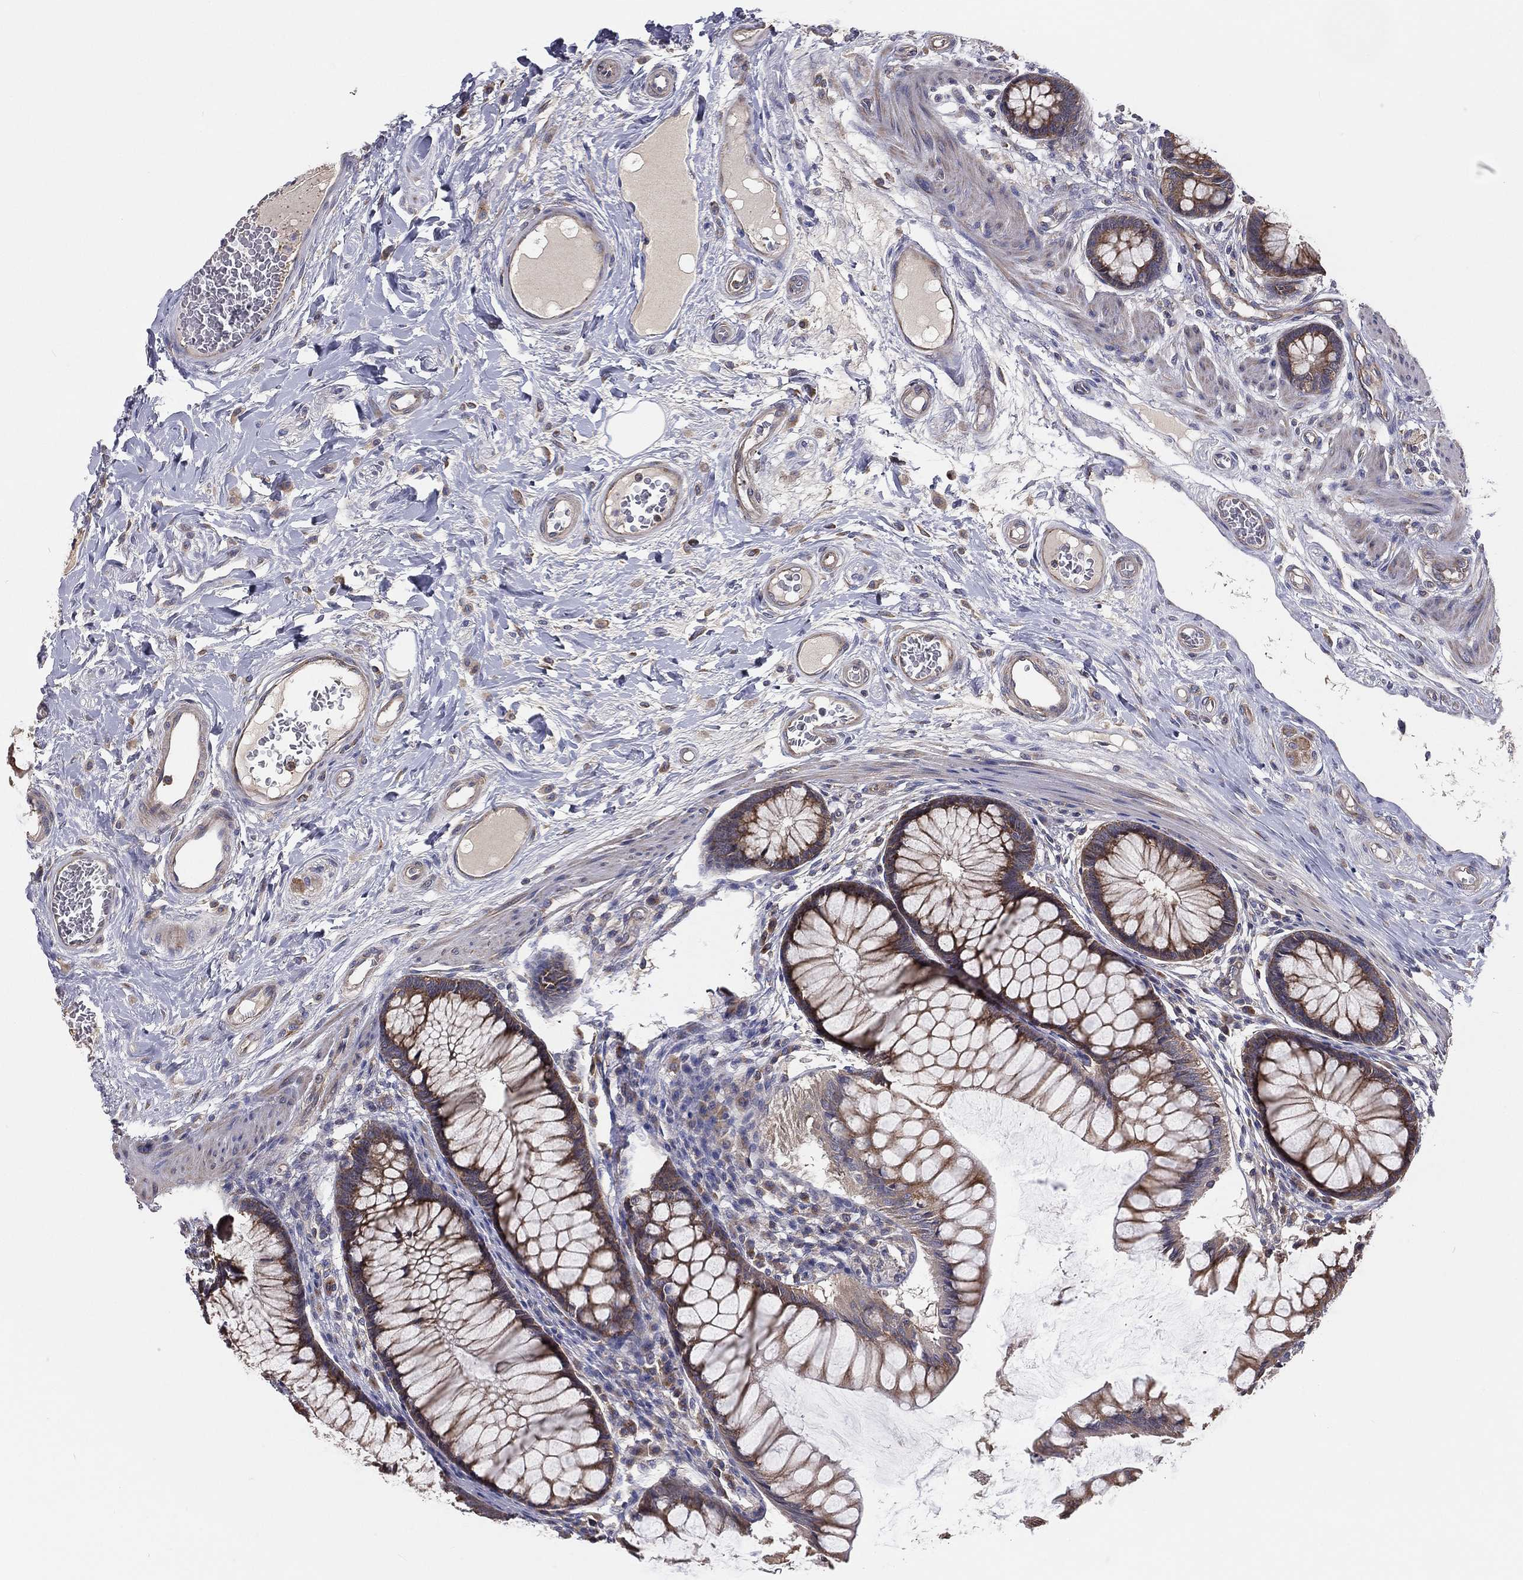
{"staining": {"intensity": "negative", "quantity": "none", "location": "none"}, "tissue": "colon", "cell_type": "Endothelial cells", "image_type": "normal", "snomed": [{"axis": "morphology", "description": "Normal tissue, NOS"}, {"axis": "topography", "description": "Colon"}], "caption": "Immunohistochemical staining of benign human colon displays no significant positivity in endothelial cells. The staining was performed using DAB (3,3'-diaminobenzidine) to visualize the protein expression in brown, while the nuclei were stained in blue with hematoxylin (Magnification: 20x).", "gene": "EIF2B5", "patient": {"sex": "female", "age": 65}}